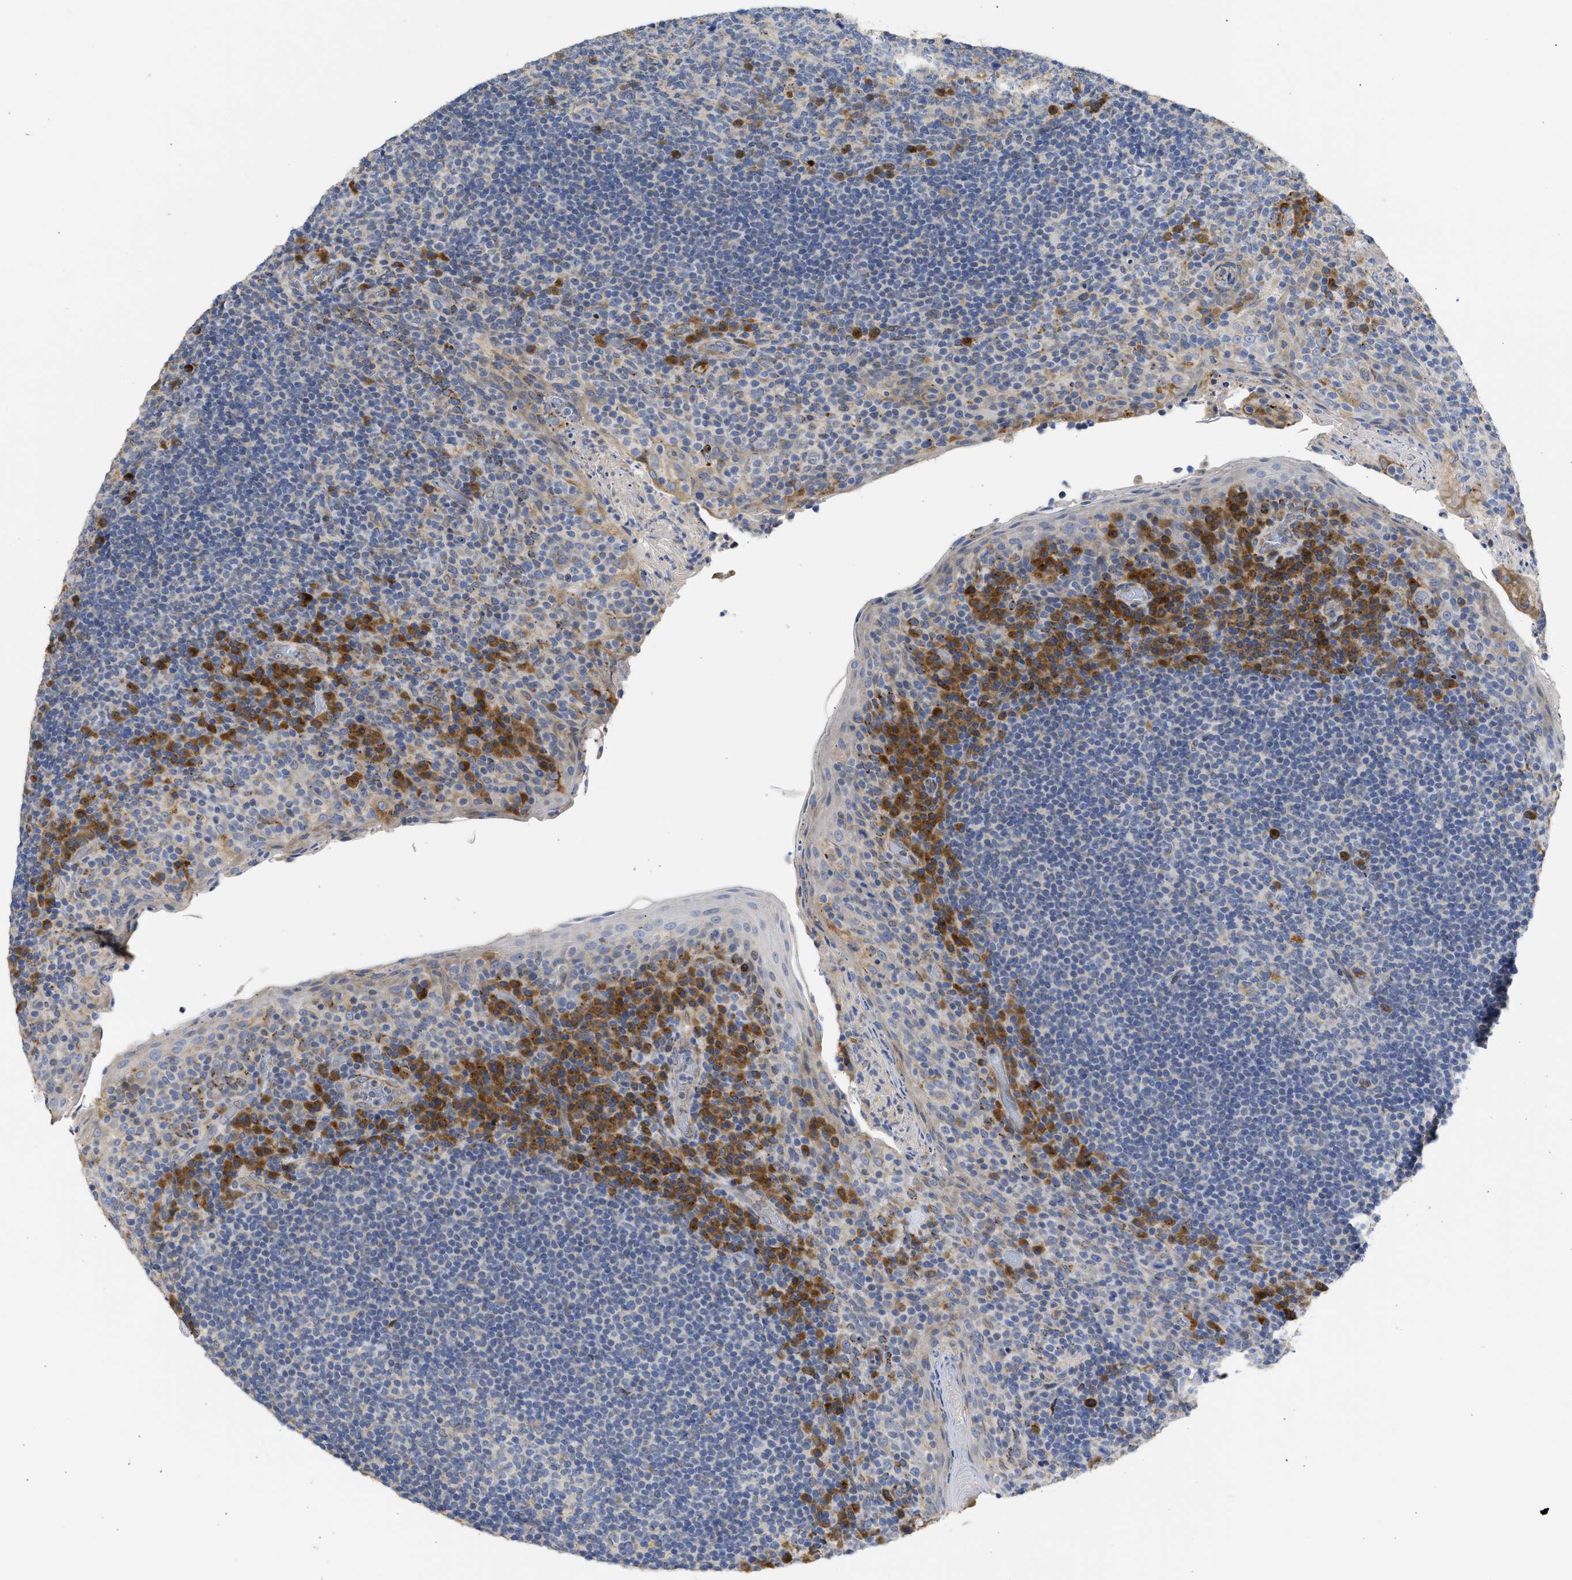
{"staining": {"intensity": "negative", "quantity": "none", "location": "none"}, "tissue": "tonsil", "cell_type": "Germinal center cells", "image_type": "normal", "snomed": [{"axis": "morphology", "description": "Normal tissue, NOS"}, {"axis": "topography", "description": "Tonsil"}], "caption": "Germinal center cells are negative for brown protein staining in unremarkable tonsil. (Brightfield microscopy of DAB immunohistochemistry (IHC) at high magnification).", "gene": "TMED1", "patient": {"sex": "male", "age": 17}}